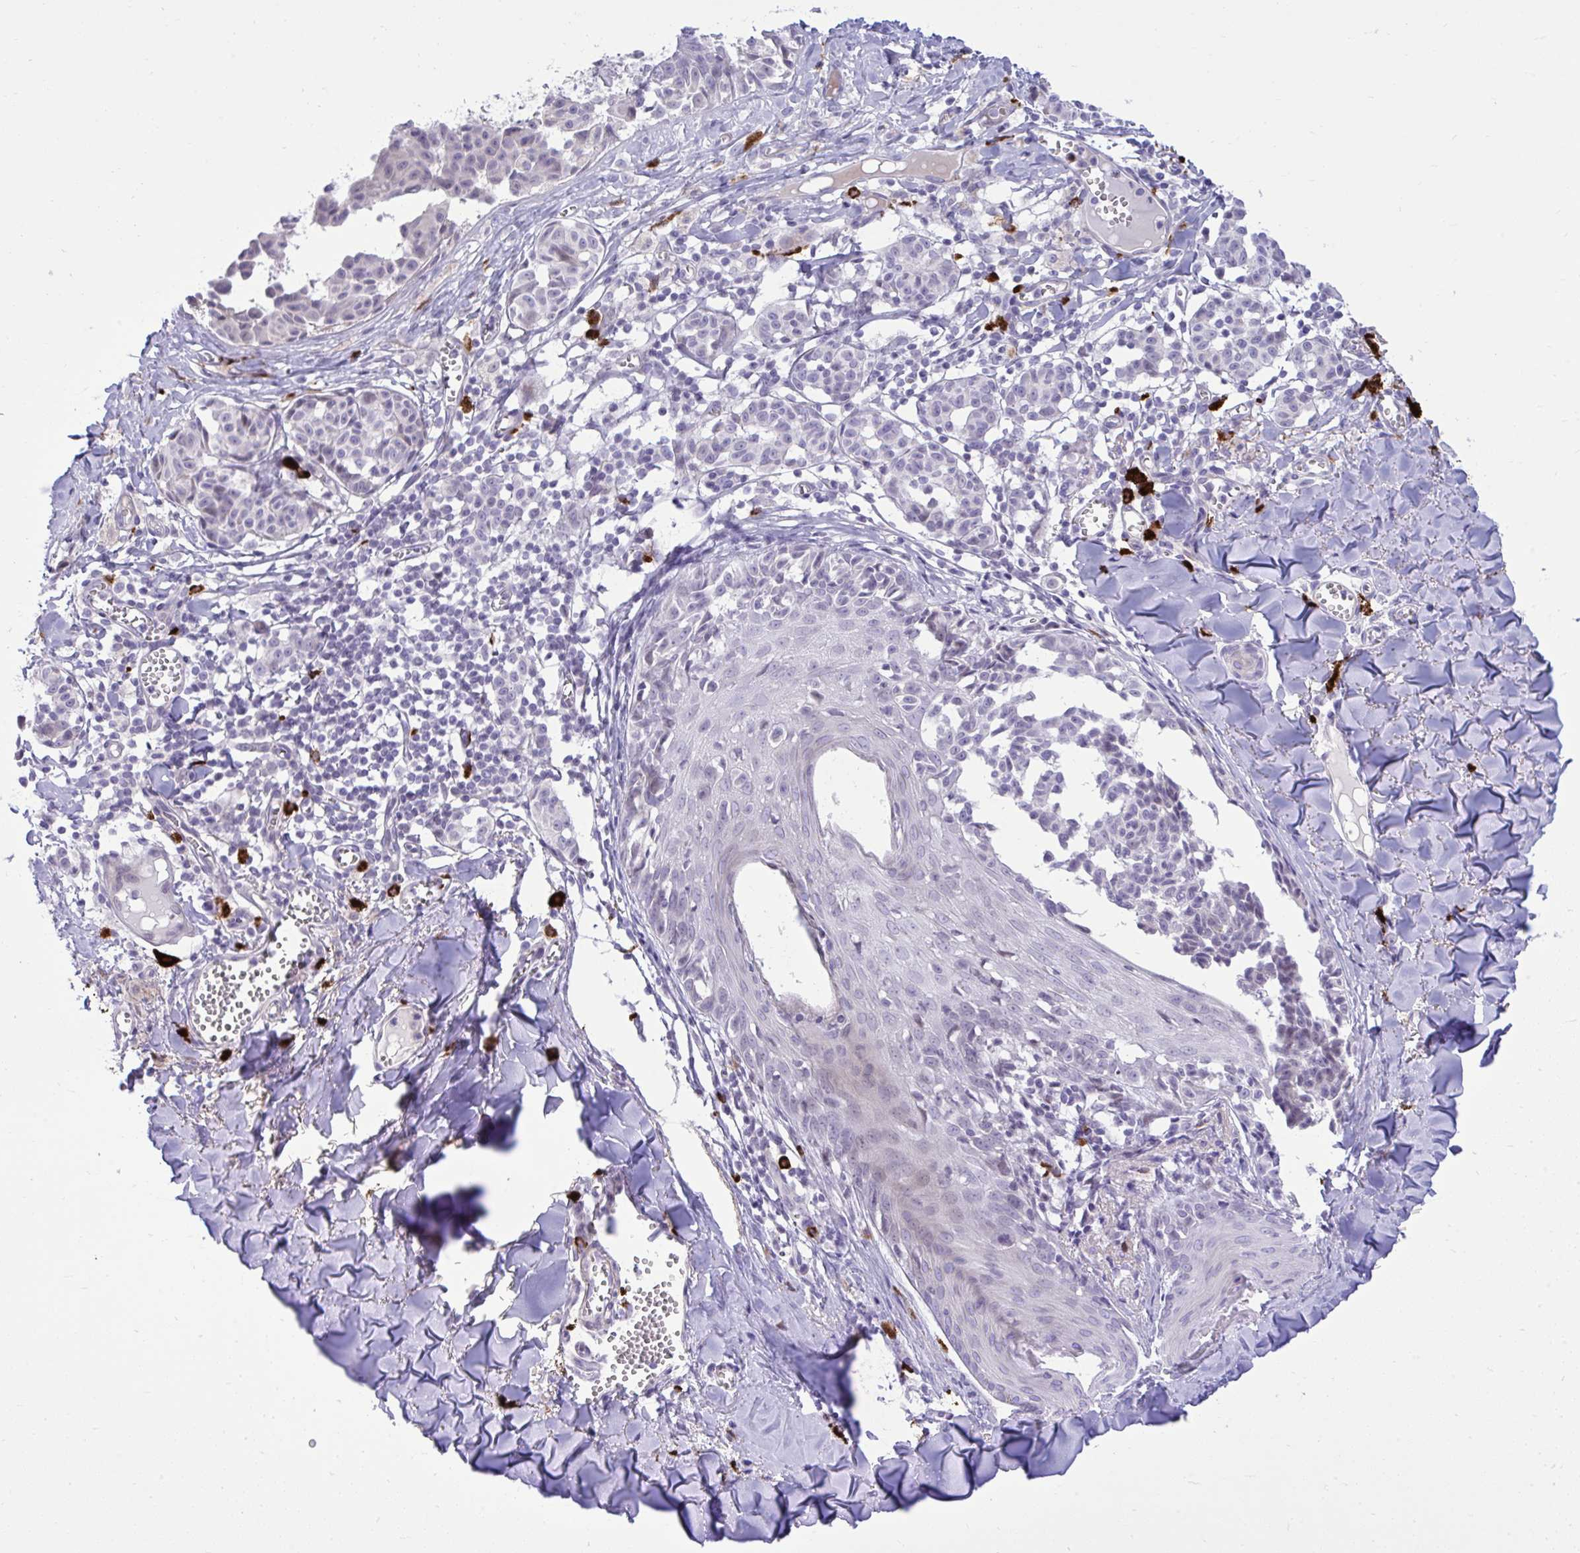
{"staining": {"intensity": "negative", "quantity": "none", "location": "none"}, "tissue": "melanoma", "cell_type": "Tumor cells", "image_type": "cancer", "snomed": [{"axis": "morphology", "description": "Malignant melanoma, NOS"}, {"axis": "topography", "description": "Skin"}], "caption": "This is a image of immunohistochemistry staining of malignant melanoma, which shows no expression in tumor cells. (DAB (3,3'-diaminobenzidine) immunohistochemistry visualized using brightfield microscopy, high magnification).", "gene": "SPAG1", "patient": {"sex": "female", "age": 43}}